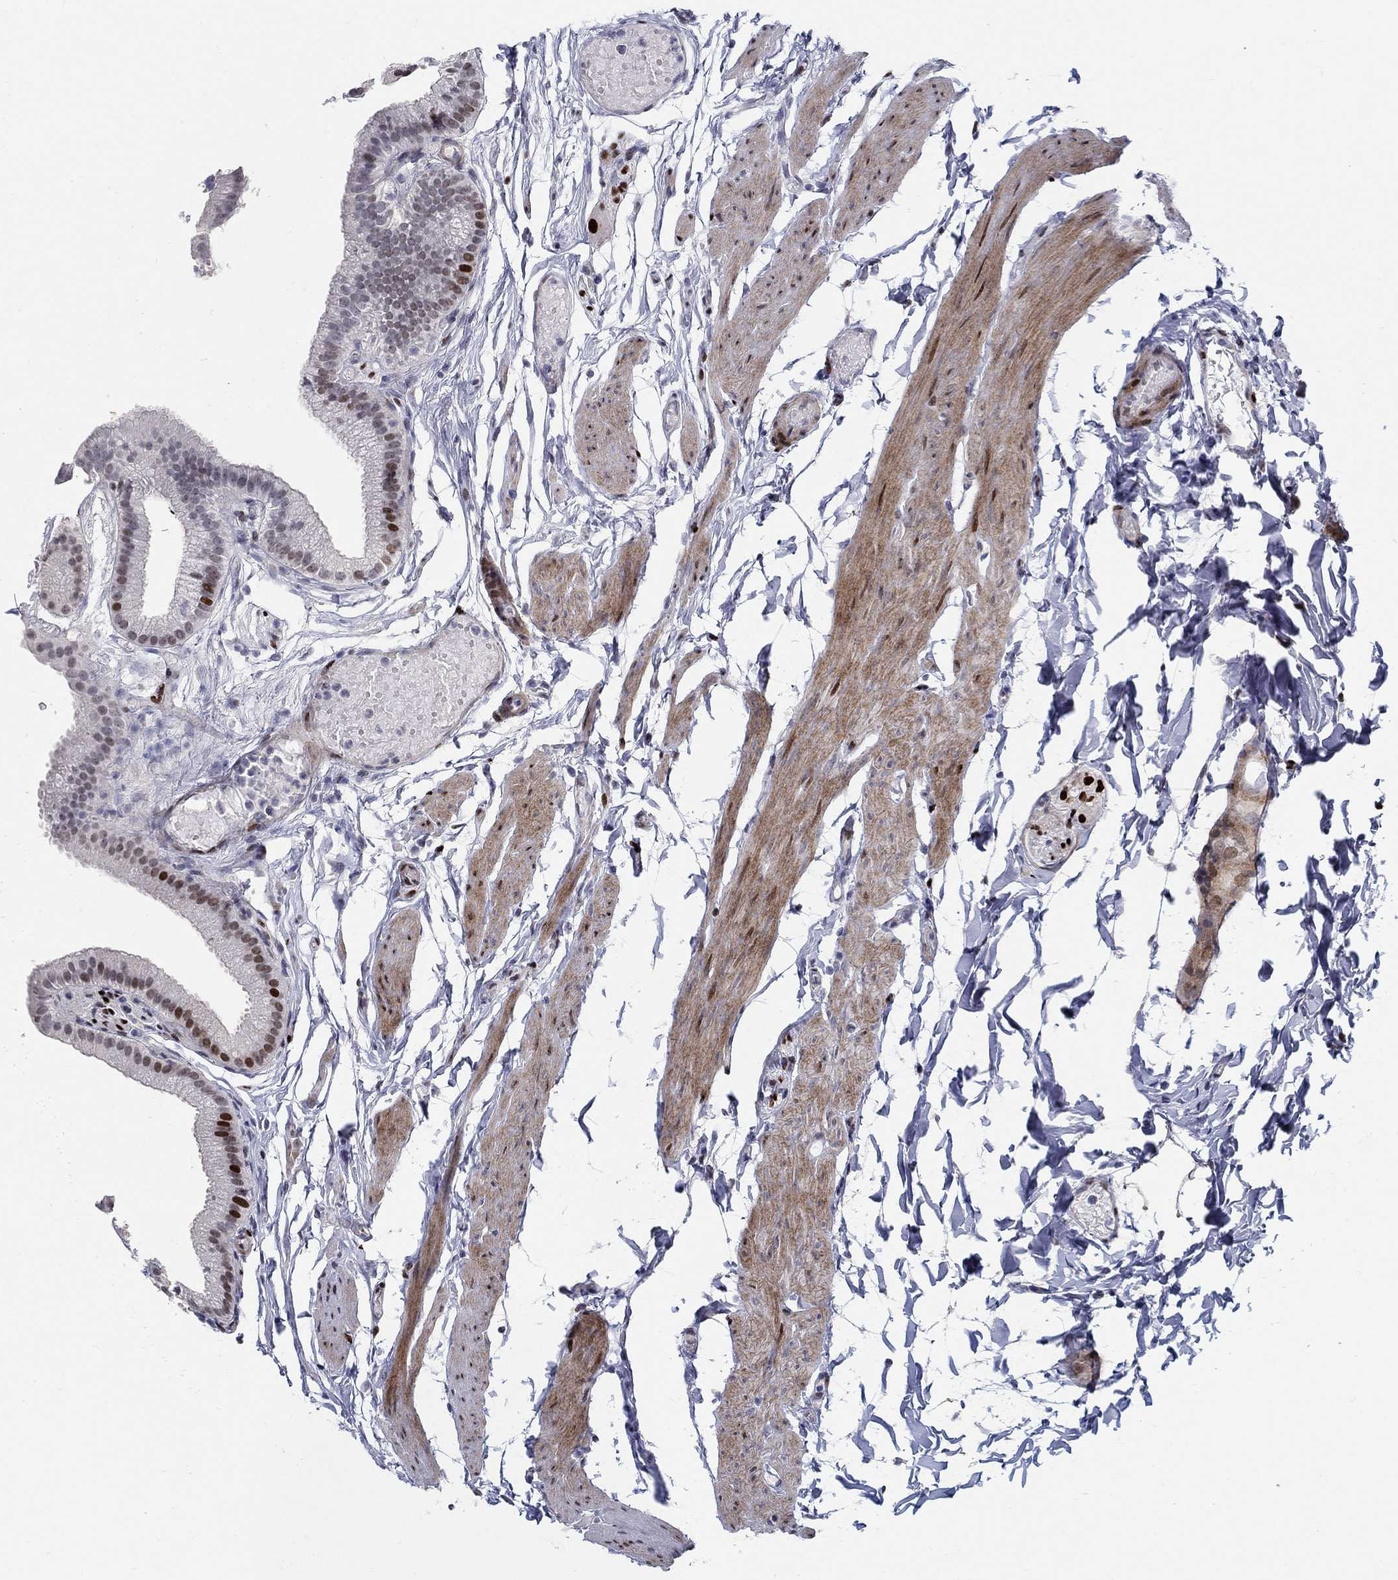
{"staining": {"intensity": "strong", "quantity": "<25%", "location": "nuclear"}, "tissue": "gallbladder", "cell_type": "Glandular cells", "image_type": "normal", "snomed": [{"axis": "morphology", "description": "Normal tissue, NOS"}, {"axis": "topography", "description": "Gallbladder"}], "caption": "Unremarkable gallbladder displays strong nuclear expression in approximately <25% of glandular cells (Stains: DAB (3,3'-diaminobenzidine) in brown, nuclei in blue, Microscopy: brightfield microscopy at high magnification)..", "gene": "RAPGEF5", "patient": {"sex": "female", "age": 45}}